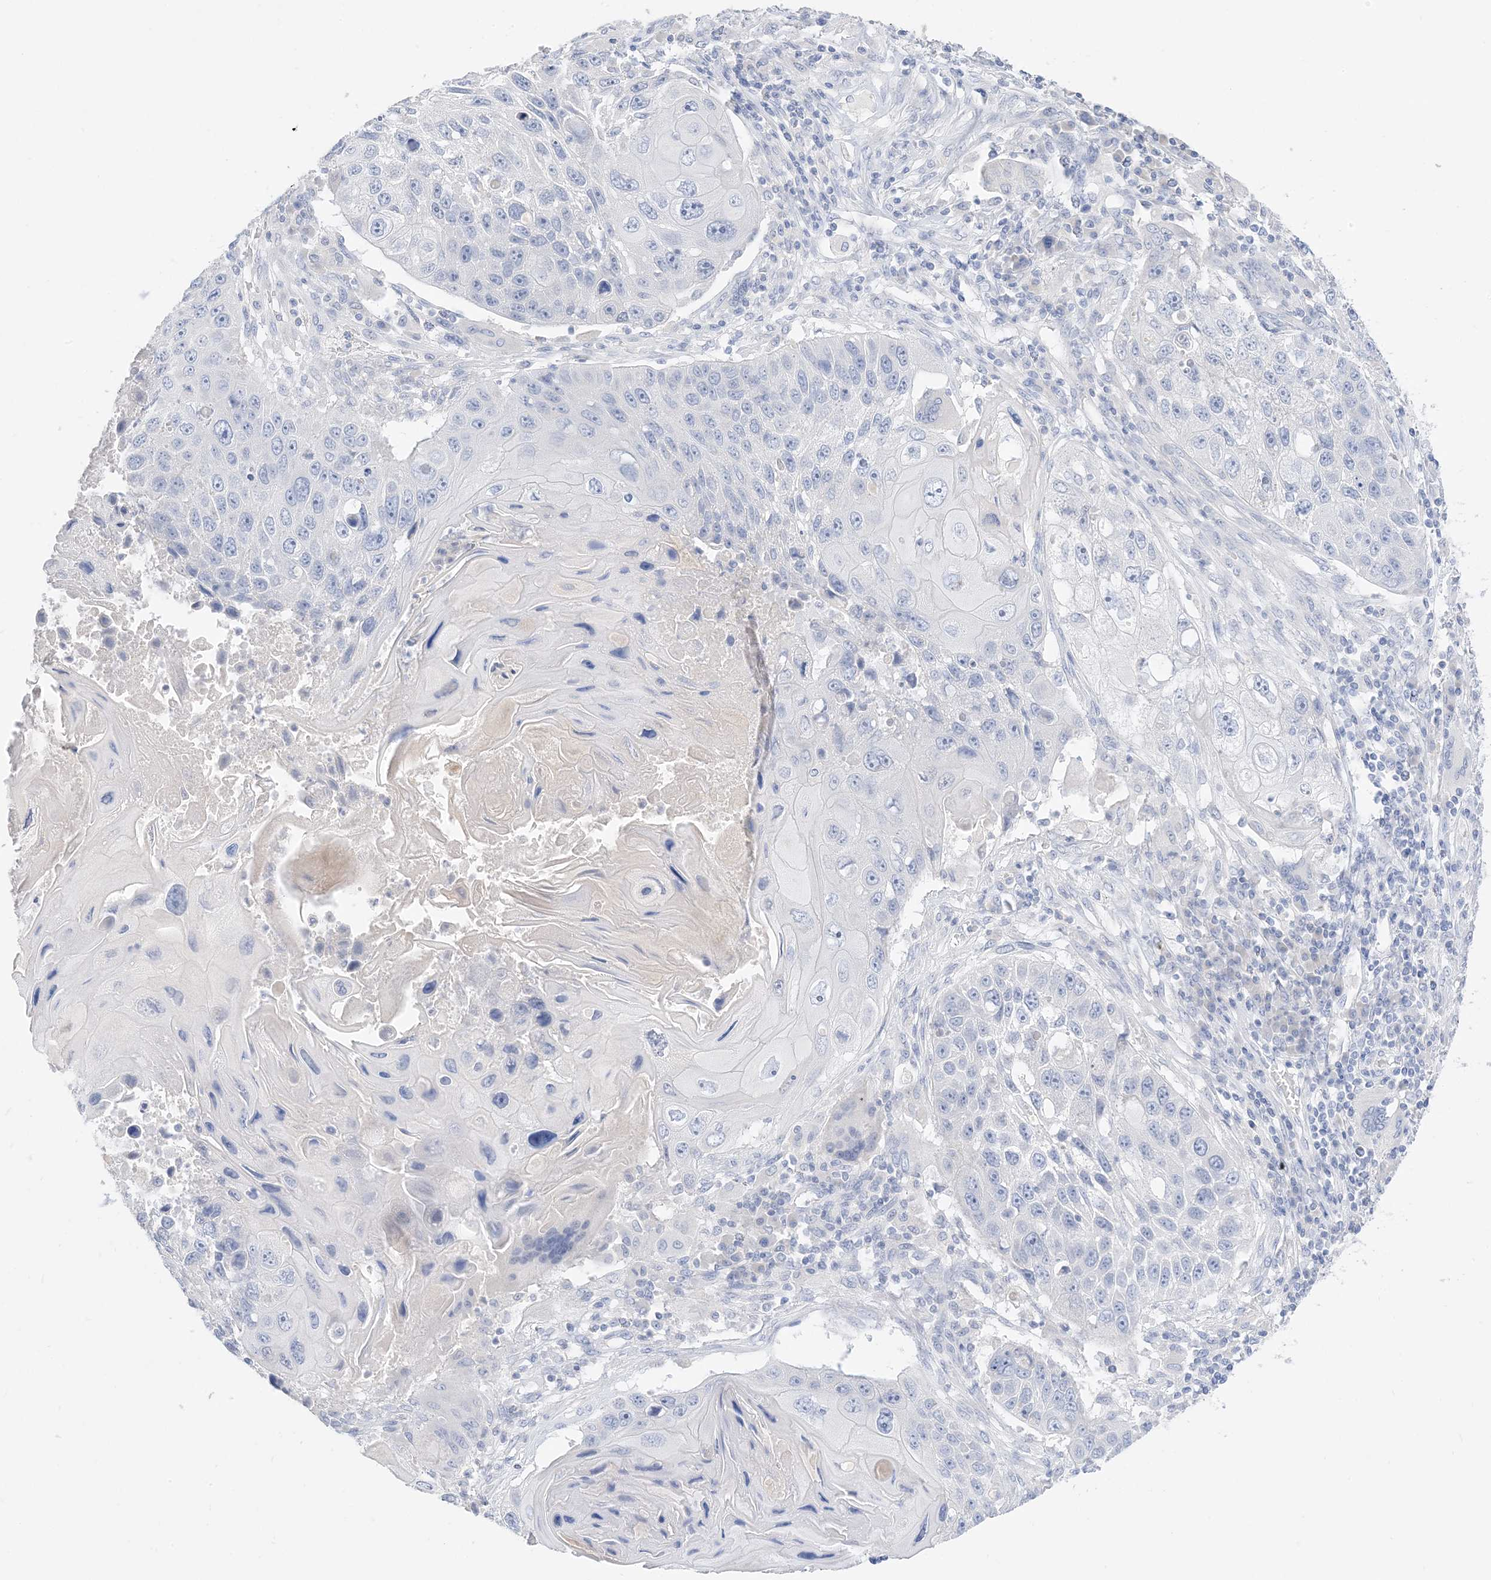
{"staining": {"intensity": "negative", "quantity": "none", "location": "none"}, "tissue": "lung cancer", "cell_type": "Tumor cells", "image_type": "cancer", "snomed": [{"axis": "morphology", "description": "Squamous cell carcinoma, NOS"}, {"axis": "topography", "description": "Lung"}], "caption": "Human lung cancer stained for a protein using immunohistochemistry (IHC) displays no expression in tumor cells.", "gene": "MUC17", "patient": {"sex": "male", "age": 61}}